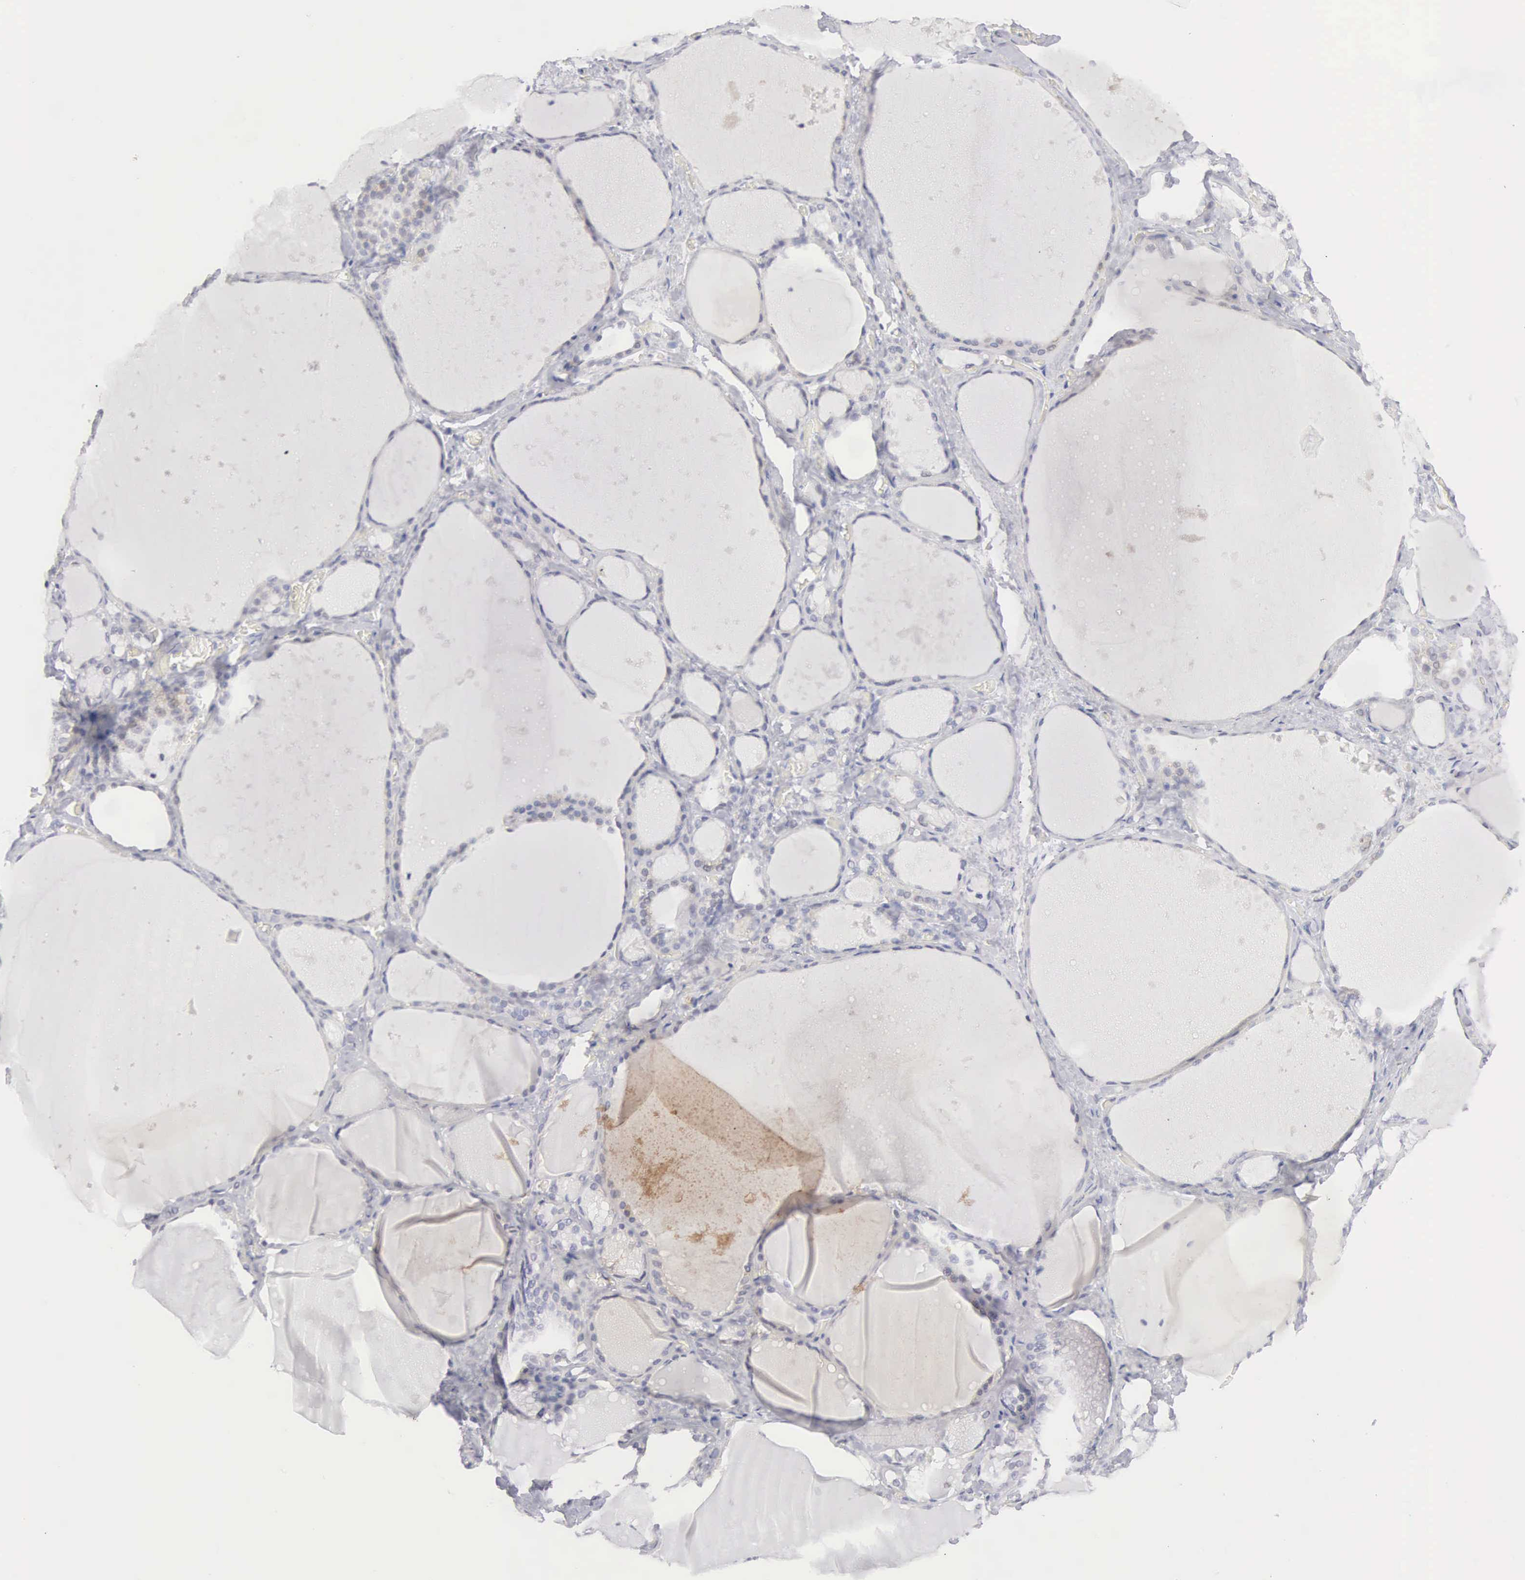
{"staining": {"intensity": "weak", "quantity": "<25%", "location": "nuclear"}, "tissue": "thyroid gland", "cell_type": "Glandular cells", "image_type": "normal", "snomed": [{"axis": "morphology", "description": "Normal tissue, NOS"}, {"axis": "topography", "description": "Thyroid gland"}], "caption": "Immunohistochemistry of benign thyroid gland demonstrates no positivity in glandular cells.", "gene": "MNAT1", "patient": {"sex": "male", "age": 76}}